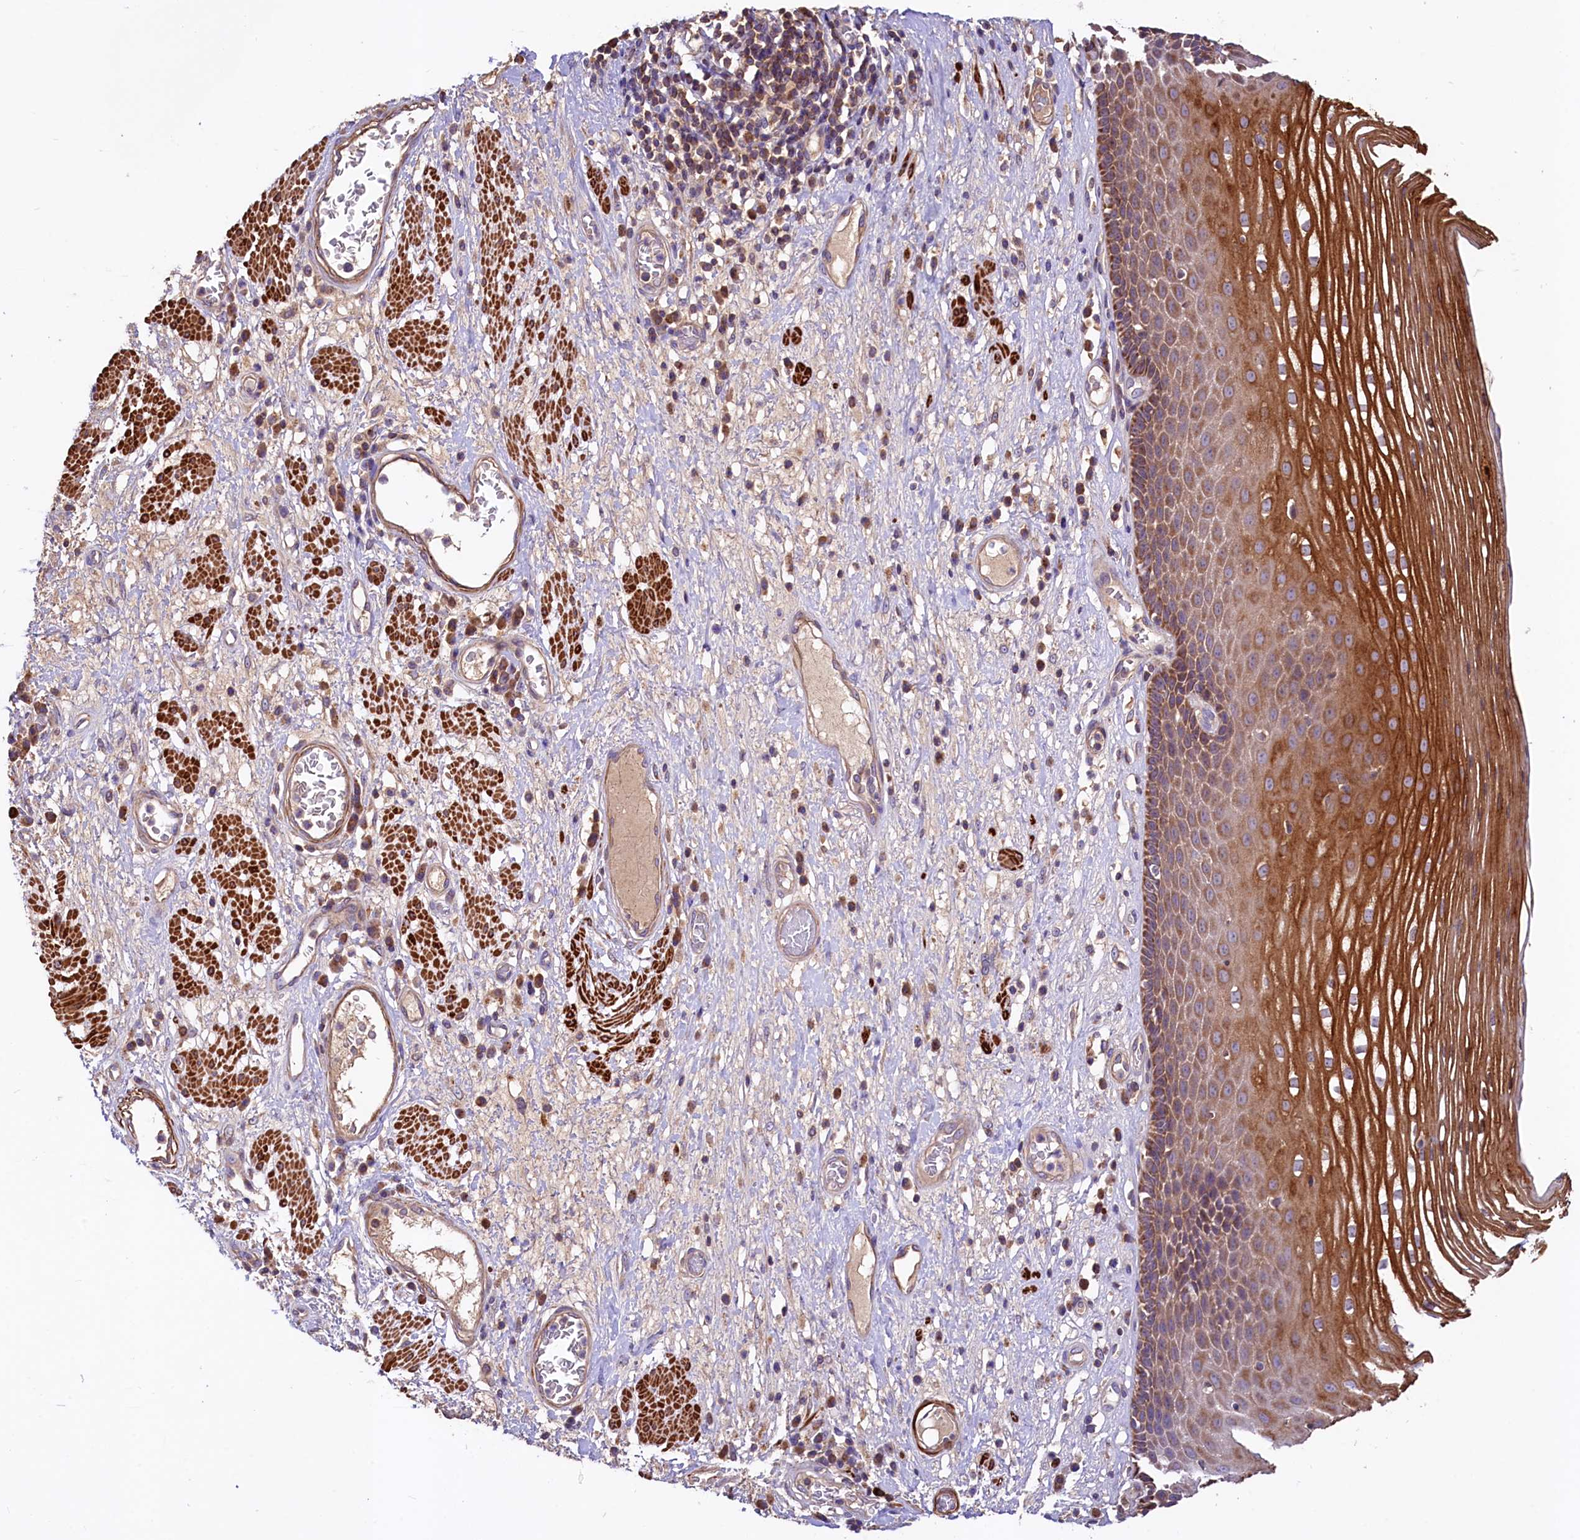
{"staining": {"intensity": "strong", "quantity": ">75%", "location": "cytoplasmic/membranous"}, "tissue": "esophagus", "cell_type": "Squamous epithelial cells", "image_type": "normal", "snomed": [{"axis": "morphology", "description": "Normal tissue, NOS"}, {"axis": "morphology", "description": "Adenocarcinoma, NOS"}, {"axis": "topography", "description": "Esophagus"}], "caption": "The histopathology image displays a brown stain indicating the presence of a protein in the cytoplasmic/membranous of squamous epithelial cells in esophagus.", "gene": "CIAO3", "patient": {"sex": "male", "age": 62}}